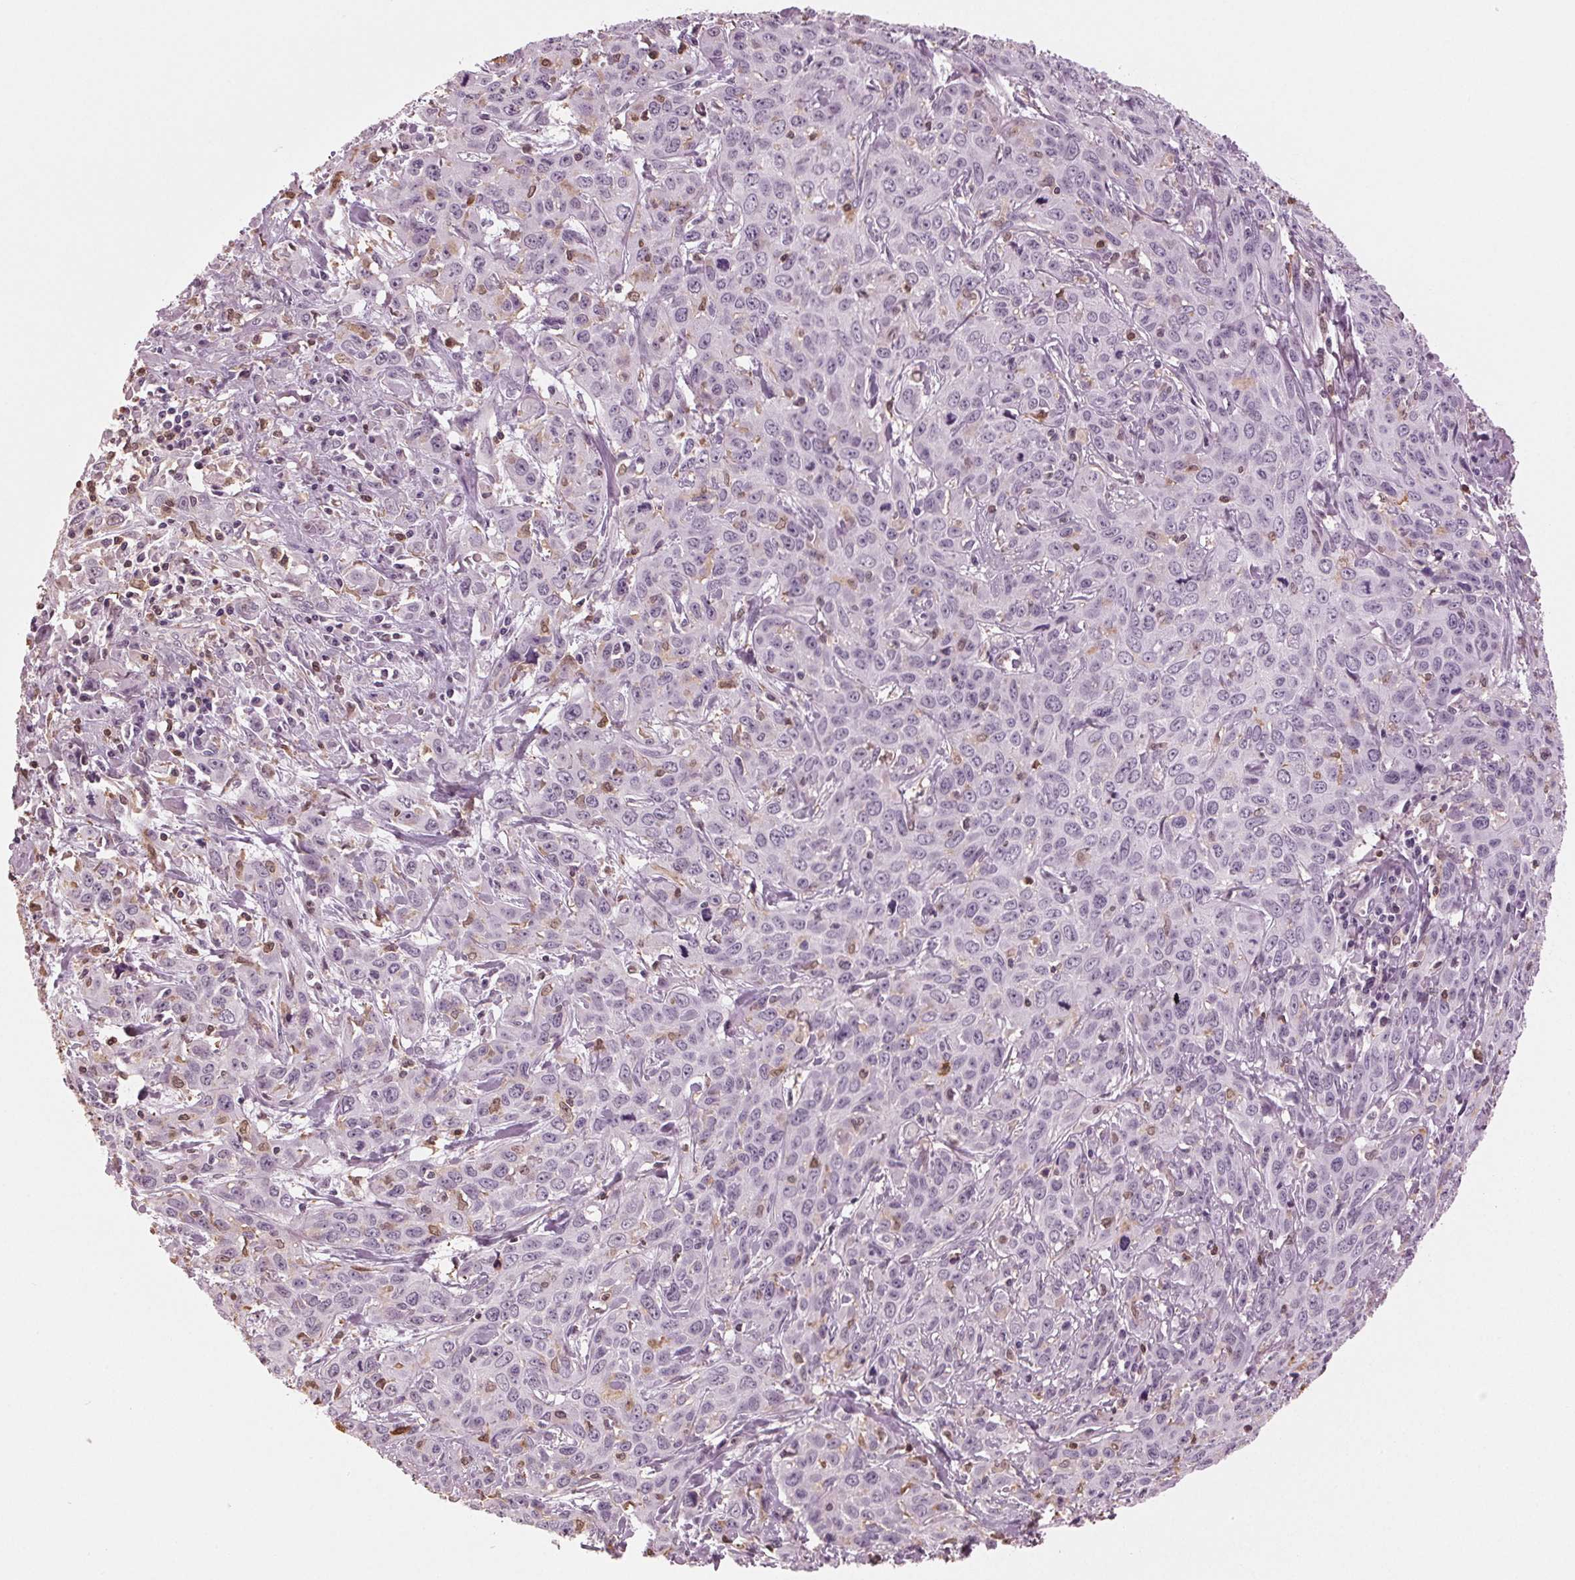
{"staining": {"intensity": "negative", "quantity": "none", "location": "none"}, "tissue": "cervical cancer", "cell_type": "Tumor cells", "image_type": "cancer", "snomed": [{"axis": "morphology", "description": "Squamous cell carcinoma, NOS"}, {"axis": "topography", "description": "Cervix"}], "caption": "This is an immunohistochemistry micrograph of cervical cancer. There is no staining in tumor cells.", "gene": "BTLA", "patient": {"sex": "female", "age": 38}}